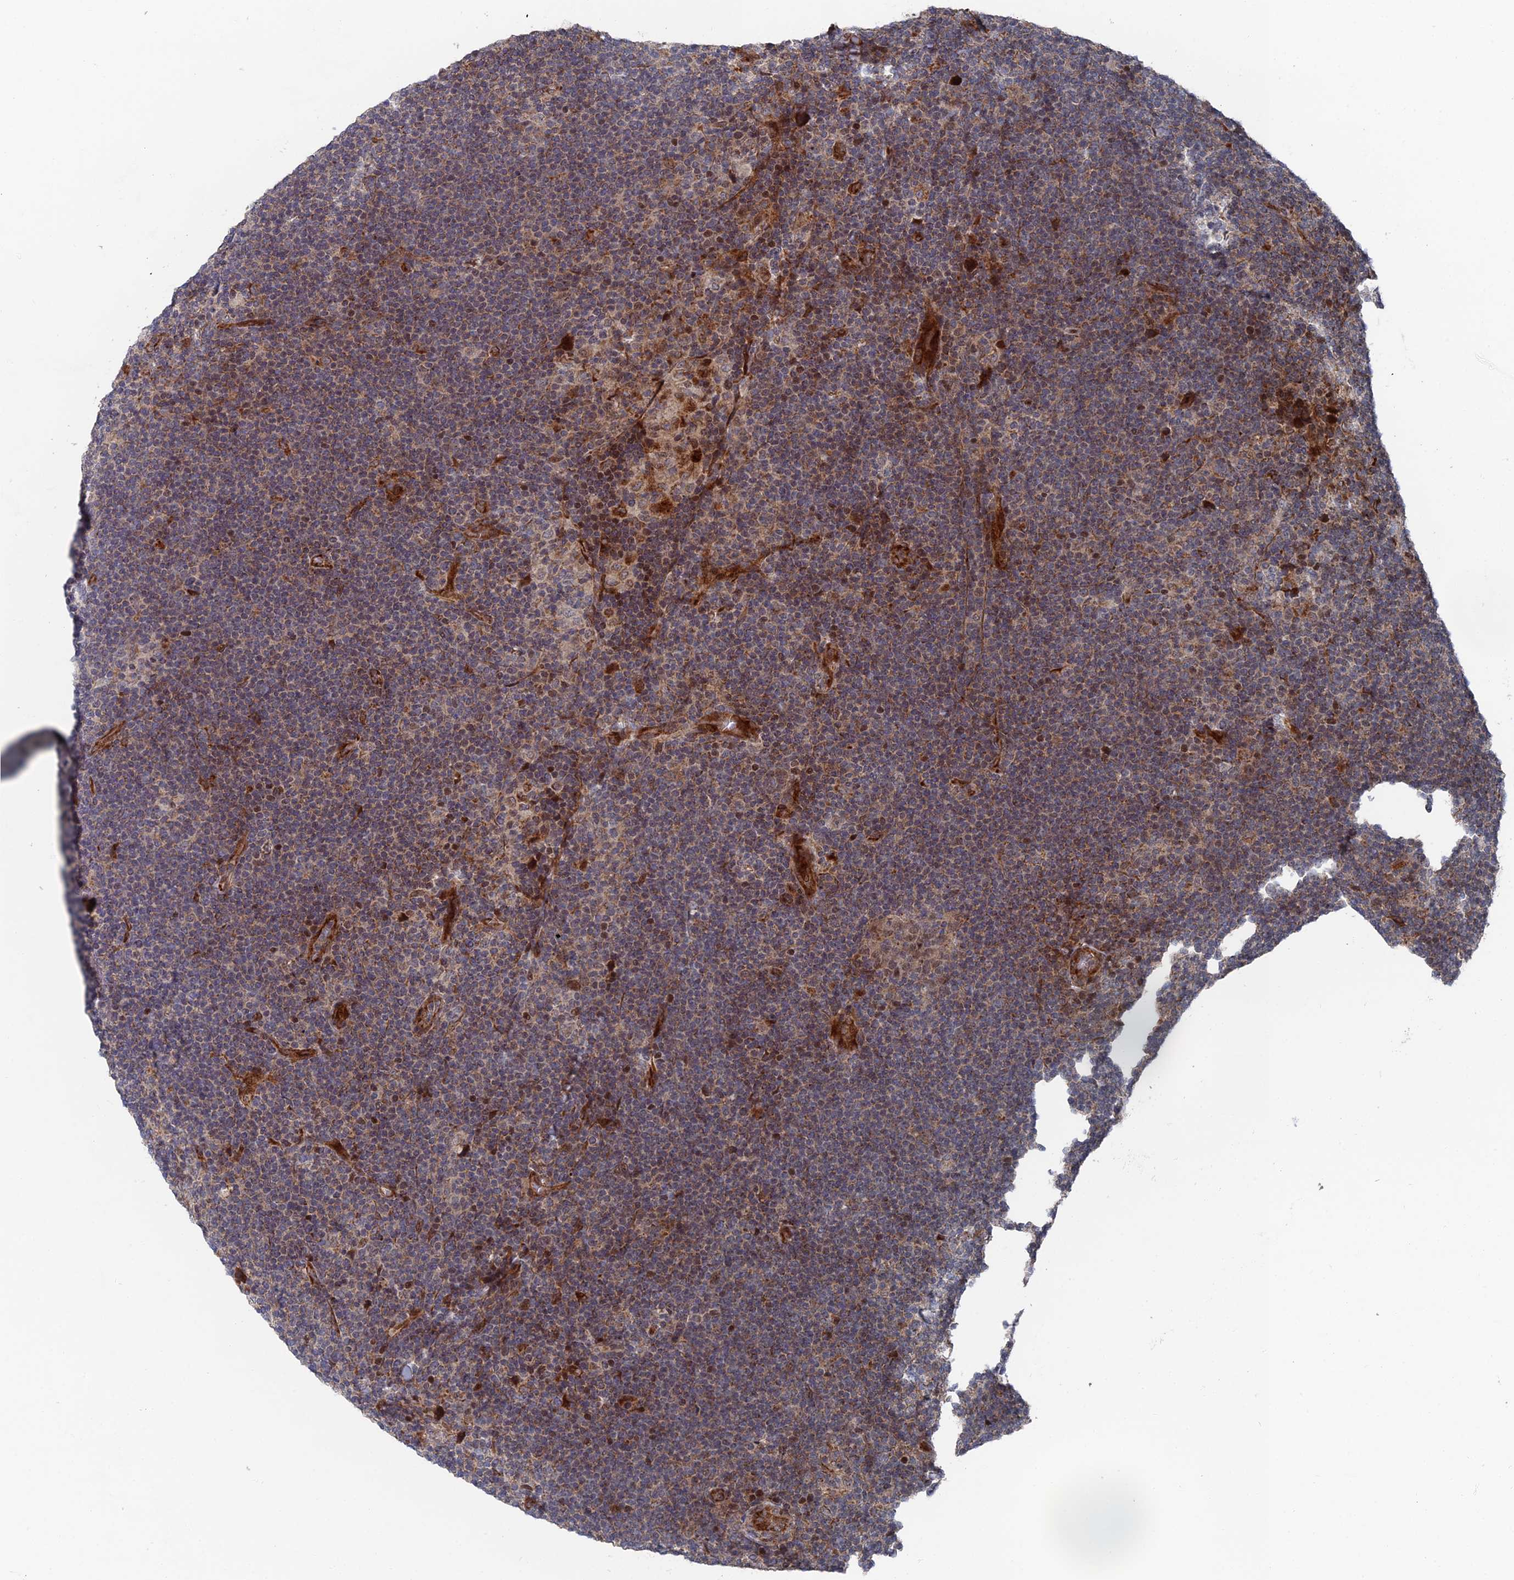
{"staining": {"intensity": "moderate", "quantity": "<25%", "location": "cytoplasmic/membranous"}, "tissue": "lymphoma", "cell_type": "Tumor cells", "image_type": "cancer", "snomed": [{"axis": "morphology", "description": "Hodgkin's disease, NOS"}, {"axis": "topography", "description": "Lymph node"}], "caption": "IHC micrograph of lymphoma stained for a protein (brown), which demonstrates low levels of moderate cytoplasmic/membranous expression in about <25% of tumor cells.", "gene": "GTF2IRD1", "patient": {"sex": "female", "age": 57}}